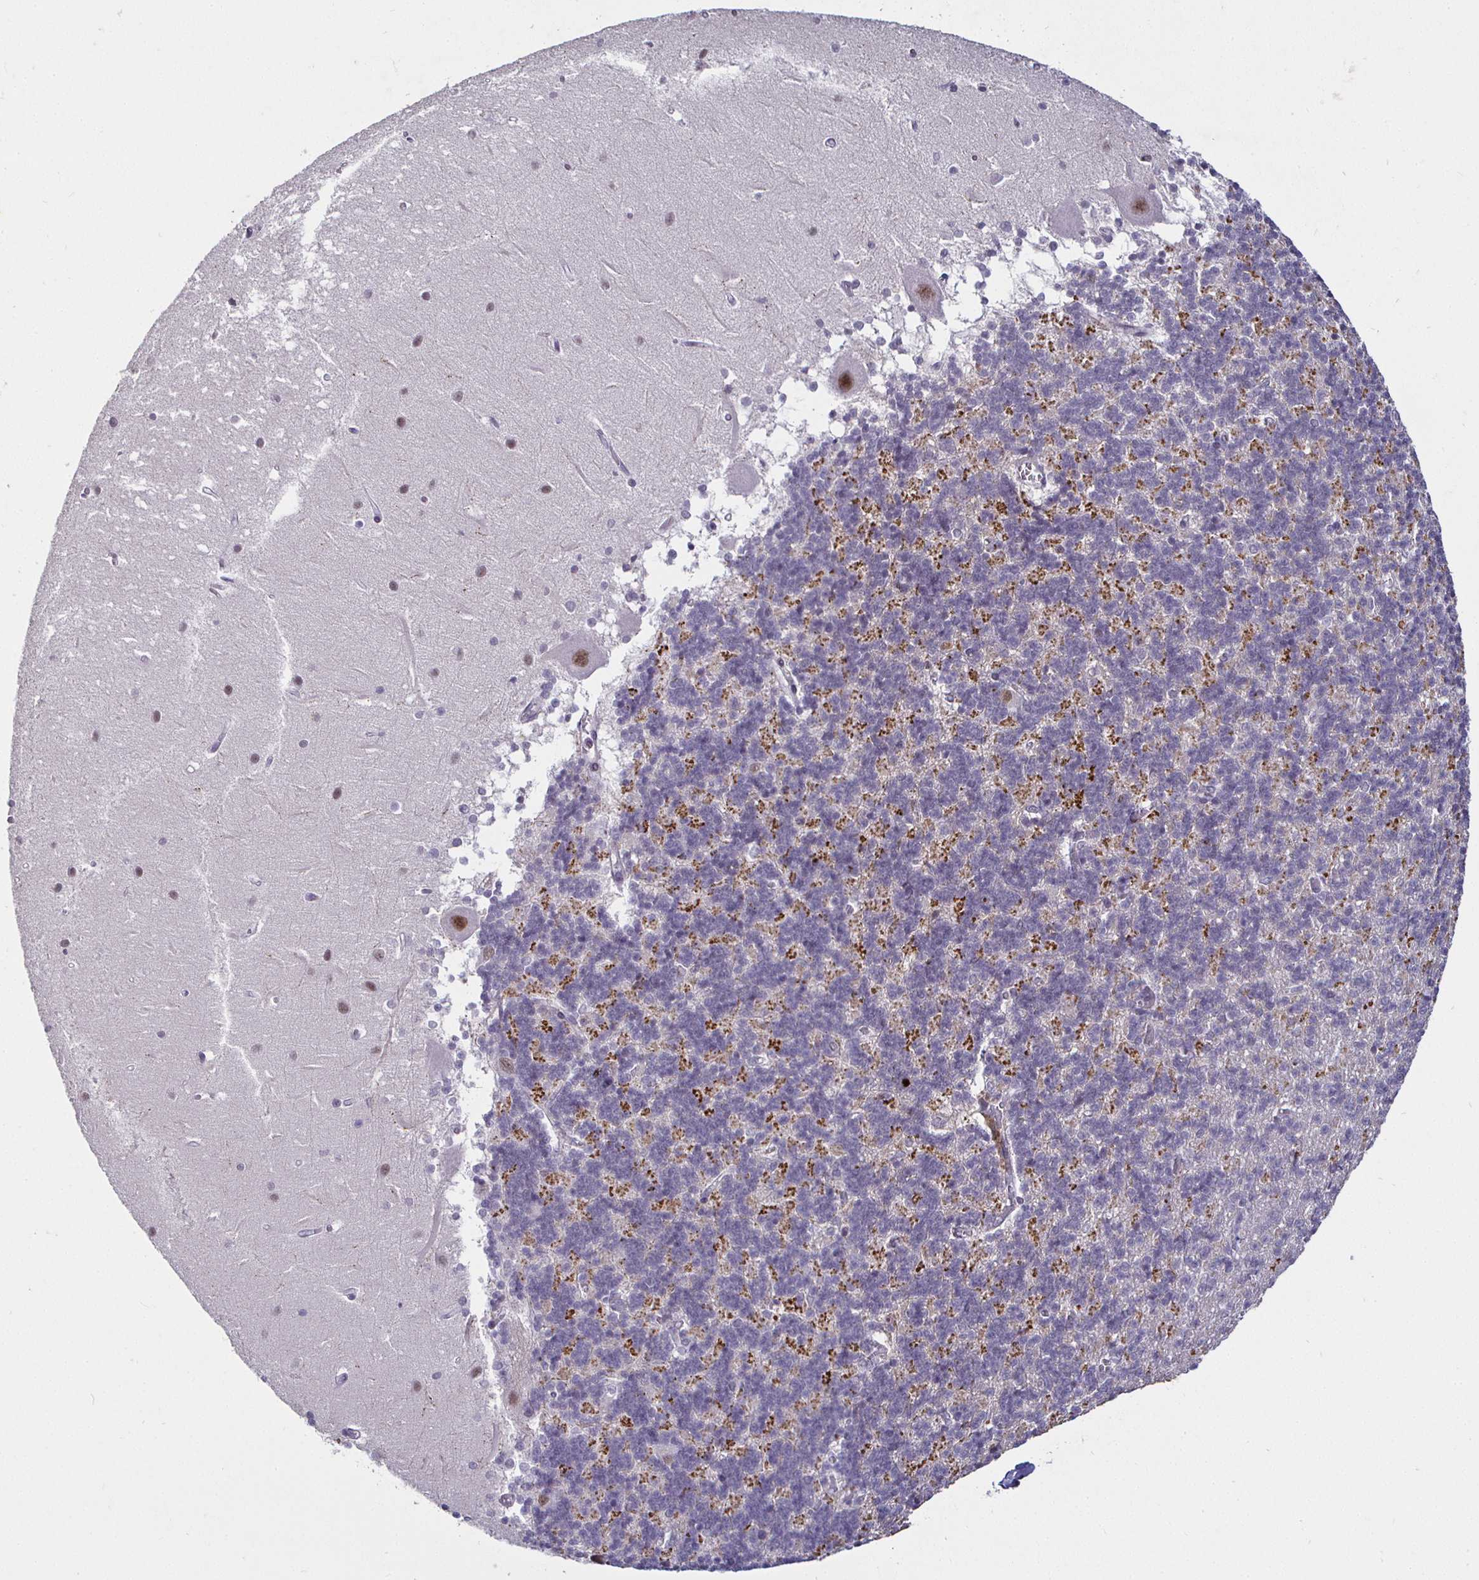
{"staining": {"intensity": "moderate", "quantity": "25%-75%", "location": "cytoplasmic/membranous"}, "tissue": "cerebellum", "cell_type": "Cells in granular layer", "image_type": "normal", "snomed": [{"axis": "morphology", "description": "Normal tissue, NOS"}, {"axis": "topography", "description": "Cerebellum"}], "caption": "Cerebellum was stained to show a protein in brown. There is medium levels of moderate cytoplasmic/membranous expression in approximately 25%-75% of cells in granular layer. (Brightfield microscopy of DAB IHC at high magnification).", "gene": "MLH1", "patient": {"sex": "male", "age": 37}}